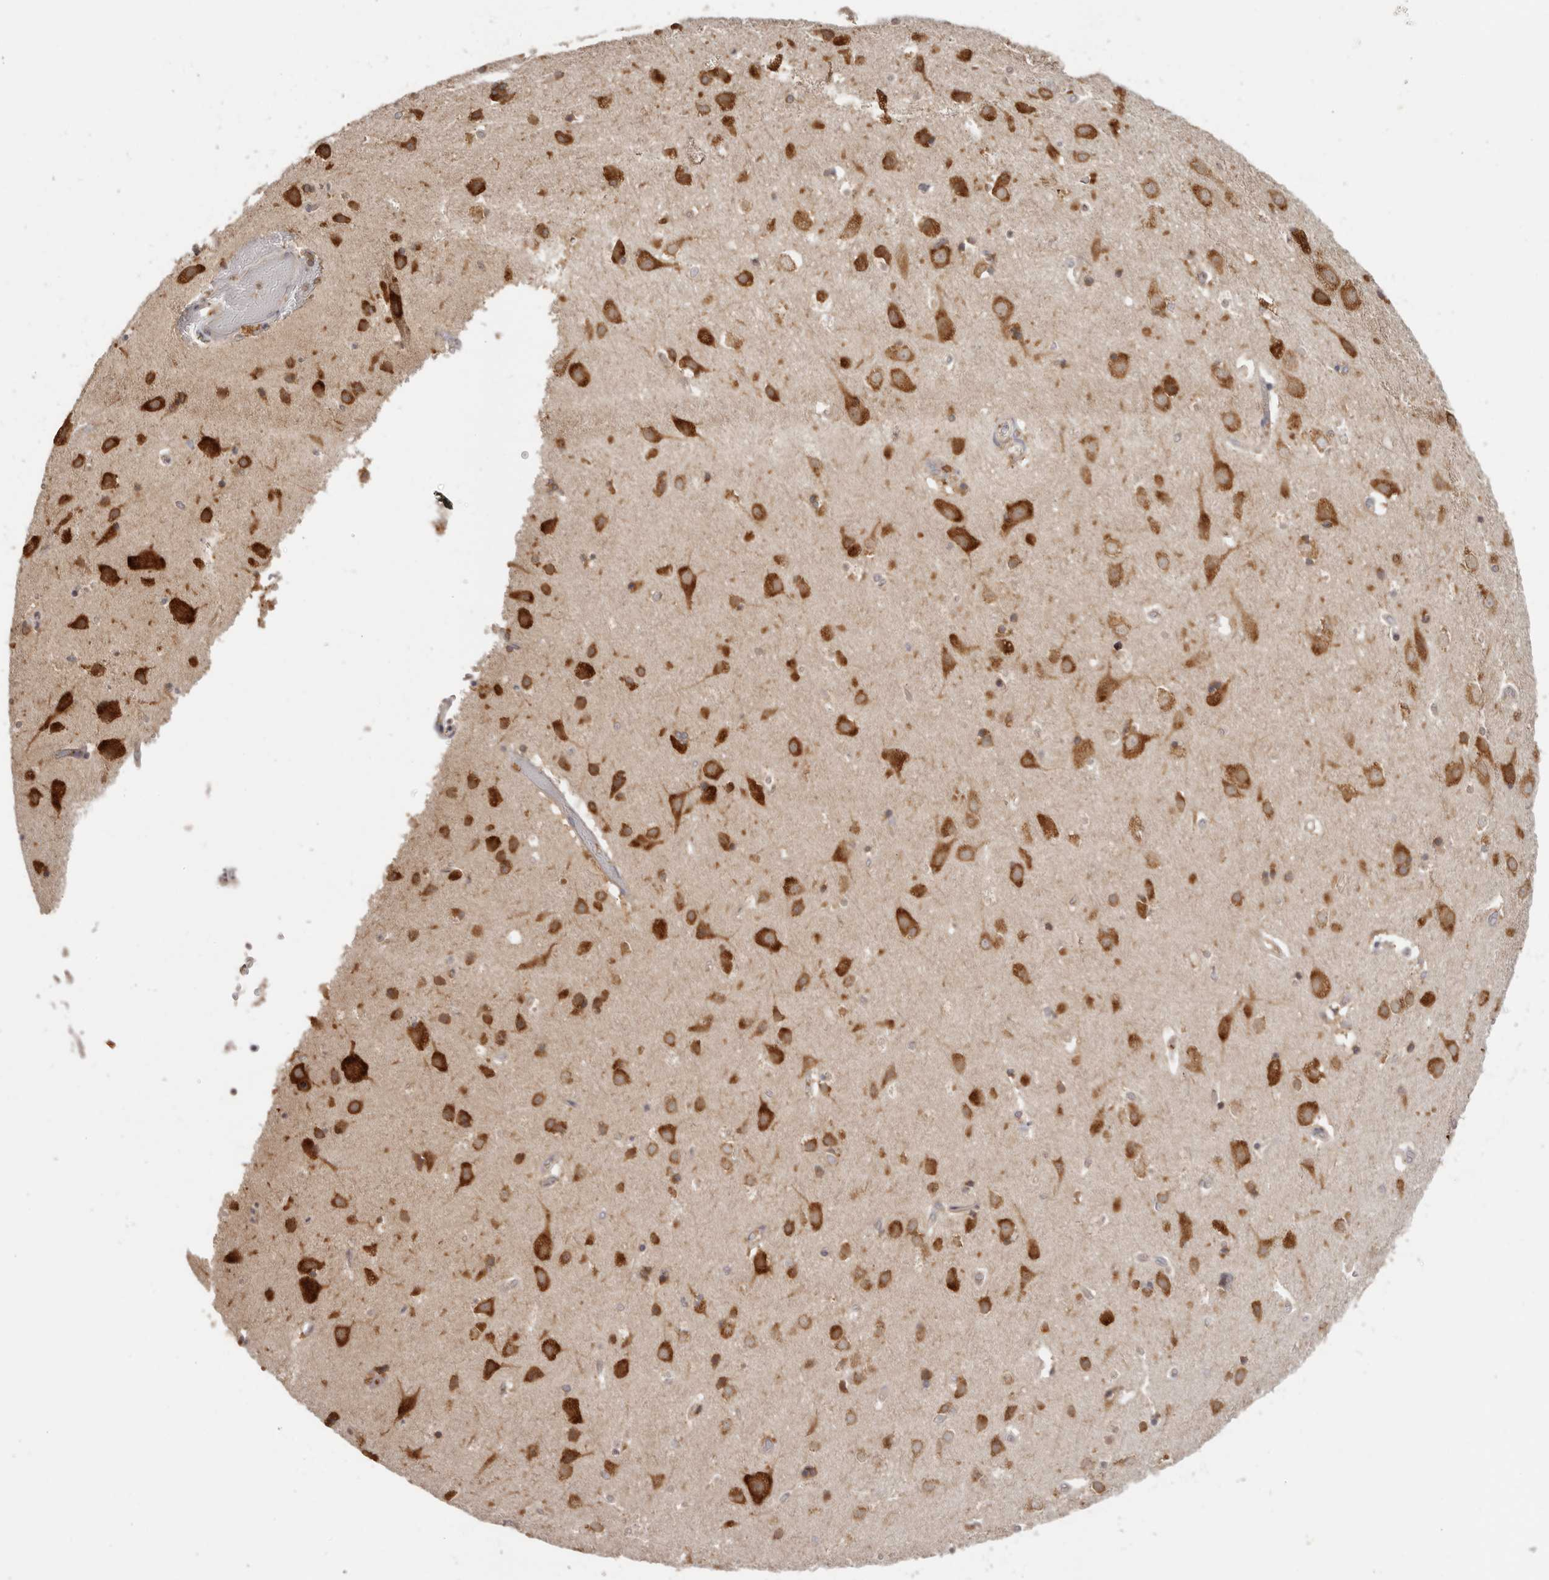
{"staining": {"intensity": "weak", "quantity": ">75%", "location": "cytoplasmic/membranous"}, "tissue": "cerebral cortex", "cell_type": "Endothelial cells", "image_type": "normal", "snomed": [{"axis": "morphology", "description": "Normal tissue, NOS"}, {"axis": "topography", "description": "Cerebral cortex"}], "caption": "Immunohistochemistry image of normal cerebral cortex stained for a protein (brown), which demonstrates low levels of weak cytoplasmic/membranous positivity in about >75% of endothelial cells.", "gene": "EEF1E1", "patient": {"sex": "male", "age": 54}}